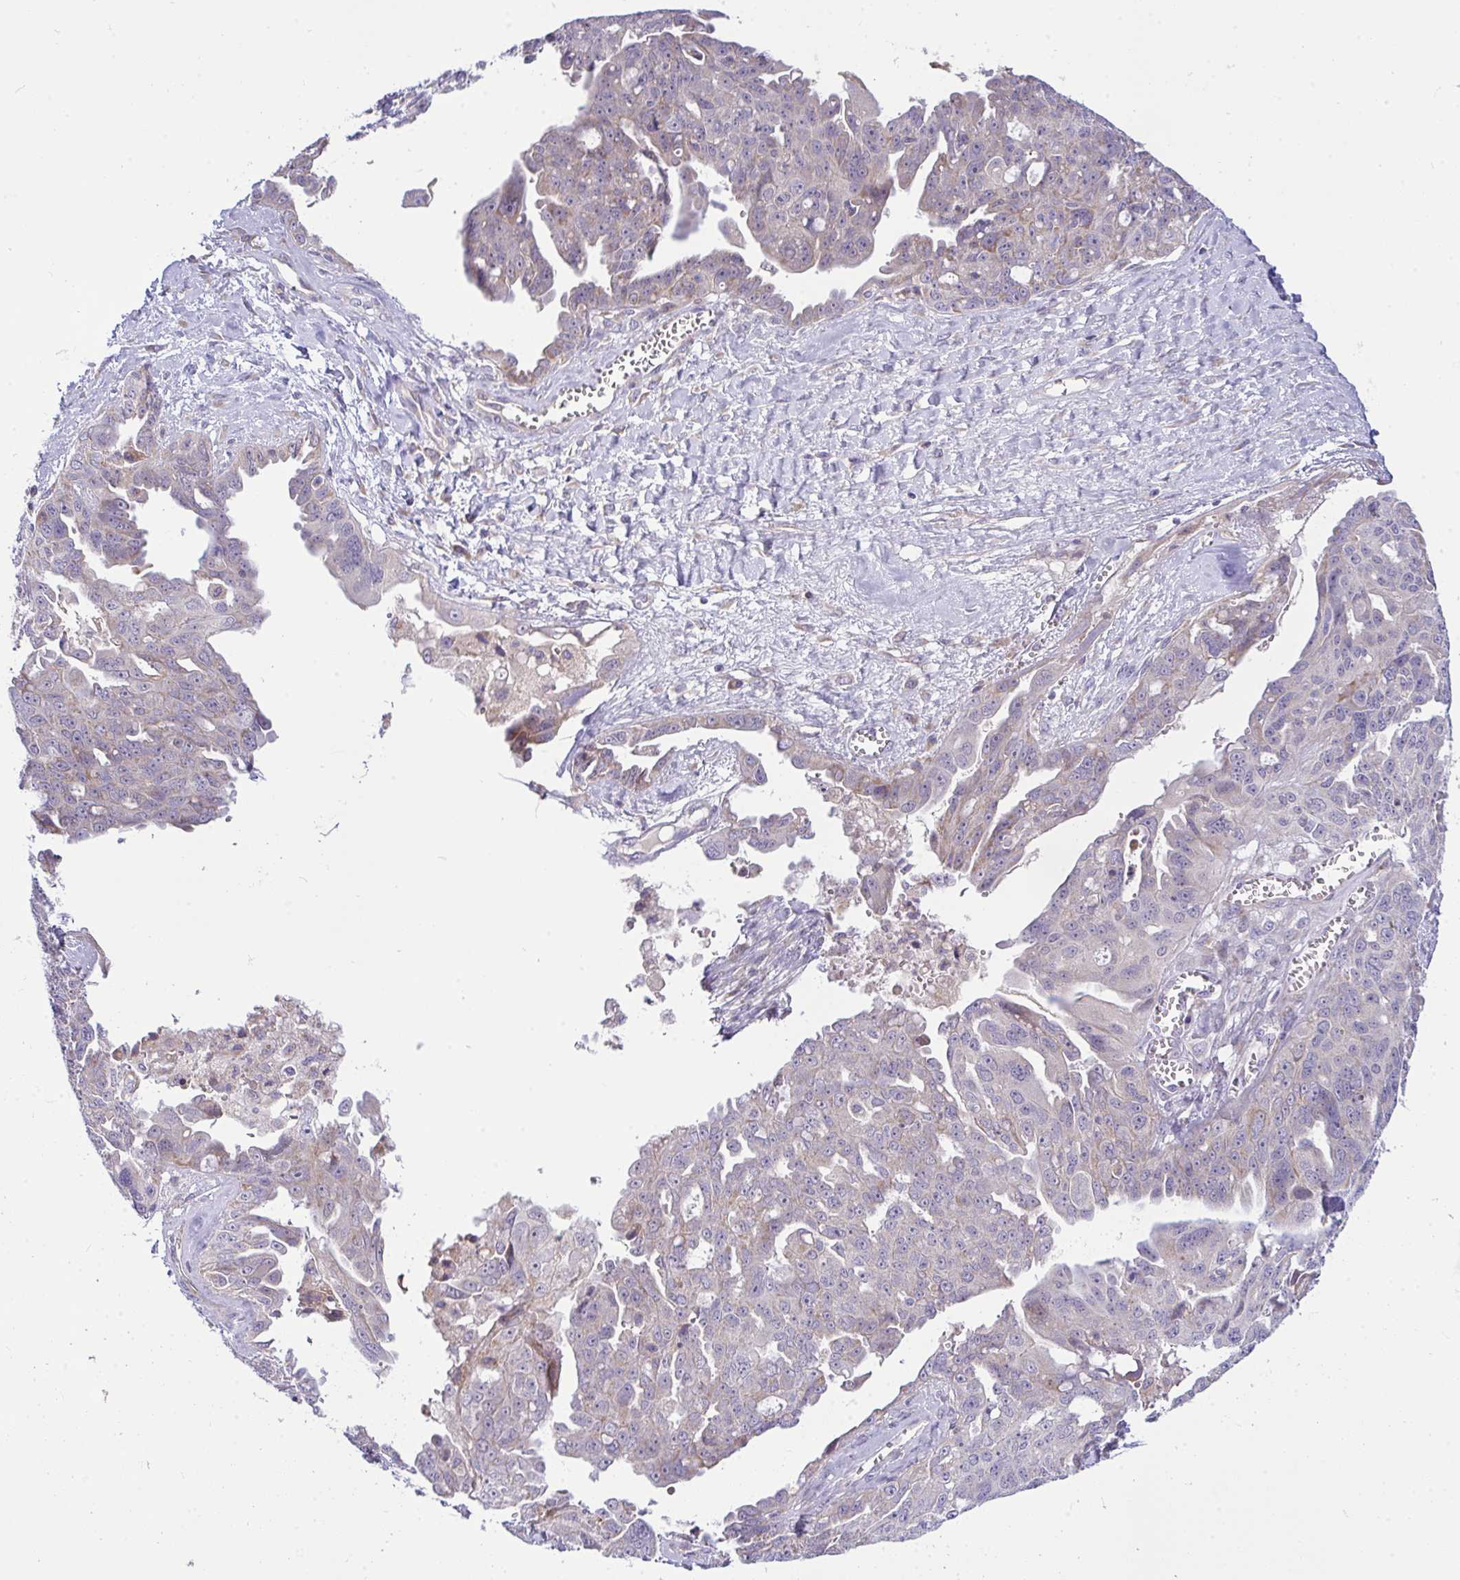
{"staining": {"intensity": "negative", "quantity": "none", "location": "none"}, "tissue": "ovarian cancer", "cell_type": "Tumor cells", "image_type": "cancer", "snomed": [{"axis": "morphology", "description": "Carcinoma, endometroid"}, {"axis": "topography", "description": "Ovary"}], "caption": "Tumor cells show no significant protein positivity in ovarian endometroid carcinoma.", "gene": "CEP63", "patient": {"sex": "female", "age": 70}}